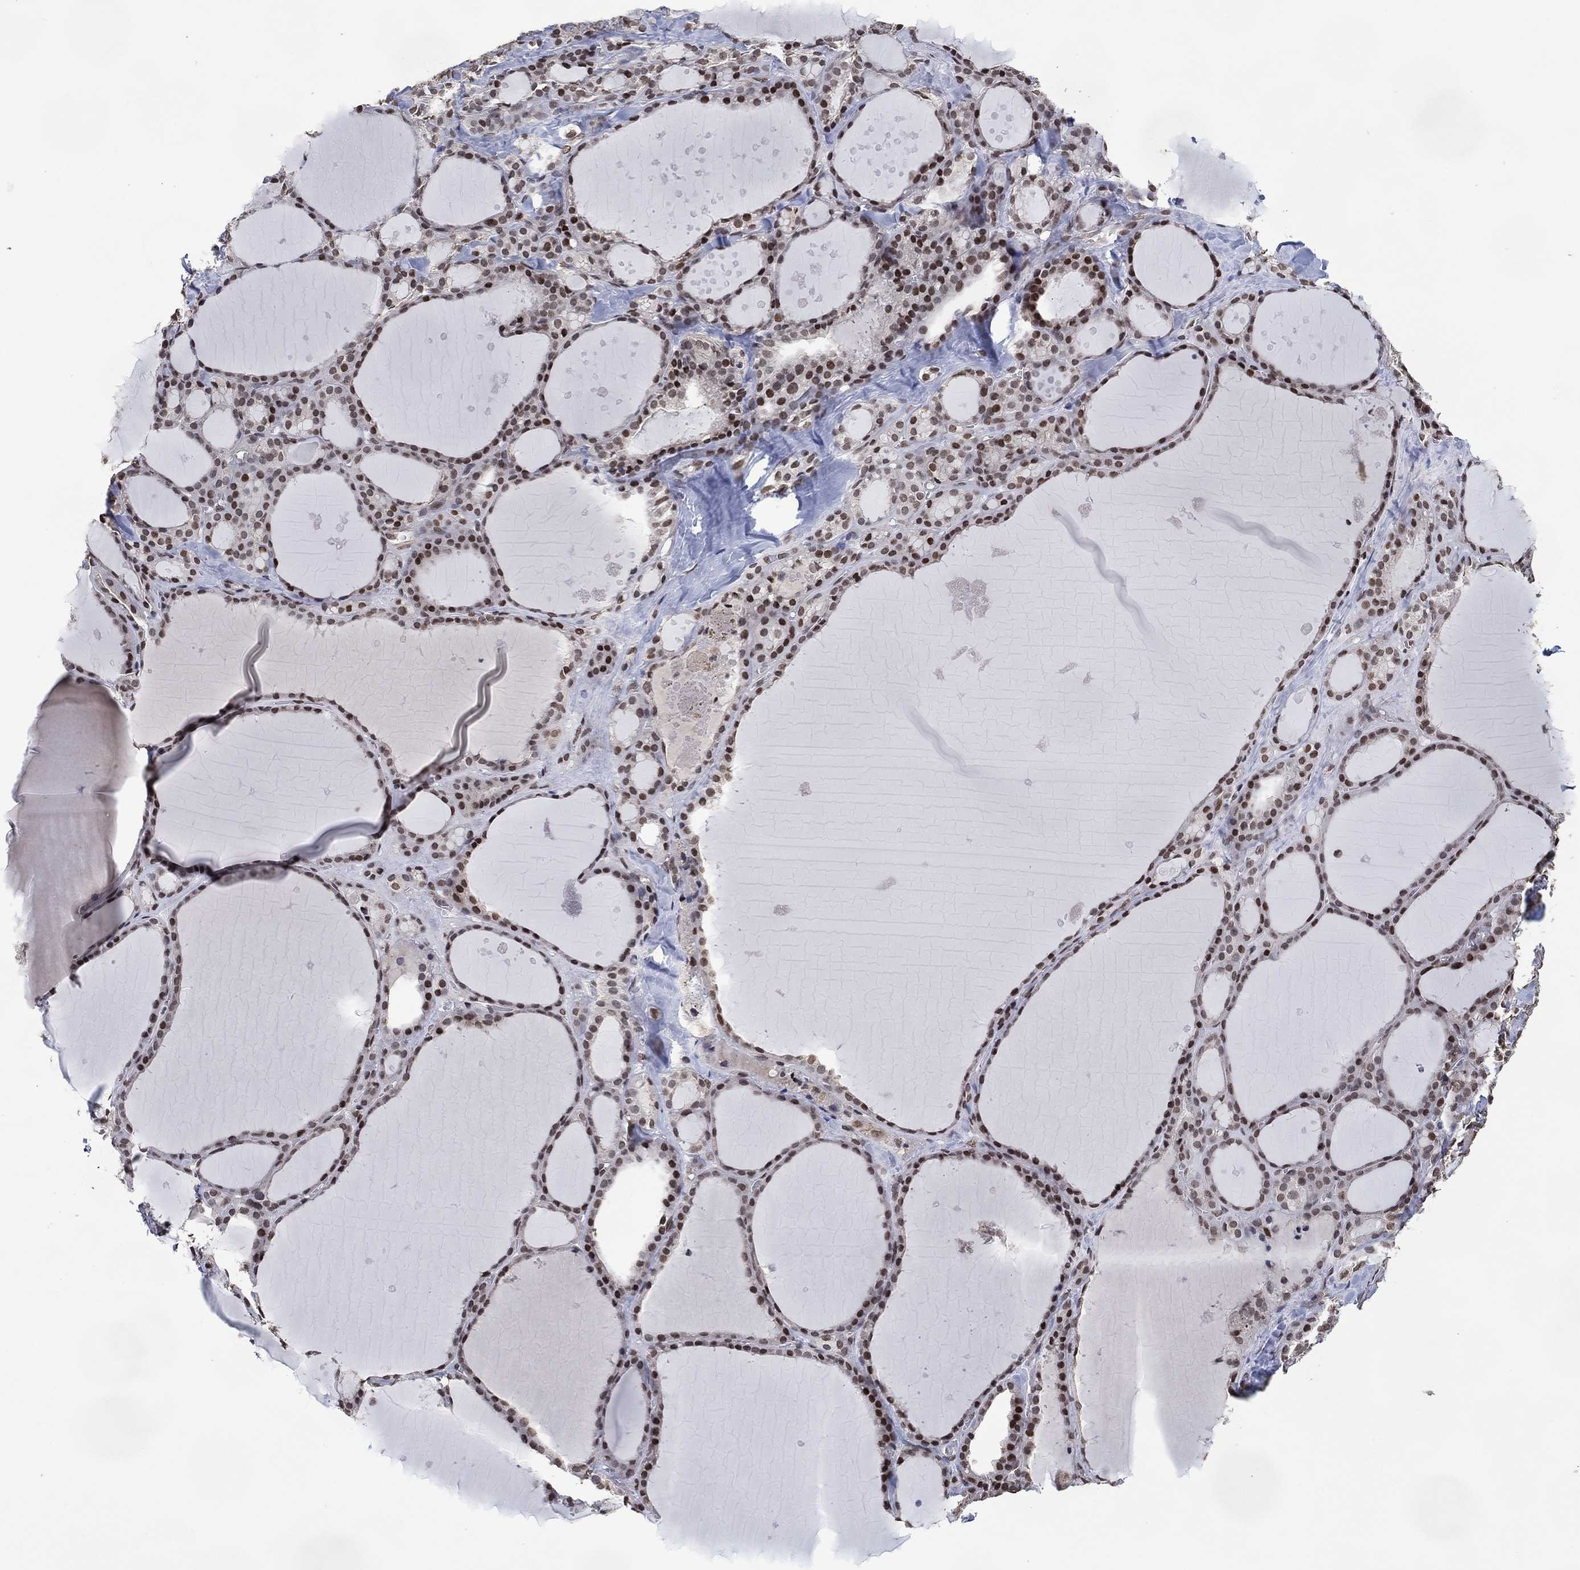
{"staining": {"intensity": "moderate", "quantity": "25%-75%", "location": "nuclear"}, "tissue": "thyroid gland", "cell_type": "Glandular cells", "image_type": "normal", "snomed": [{"axis": "morphology", "description": "Normal tissue, NOS"}, {"axis": "topography", "description": "Thyroid gland"}], "caption": "The photomicrograph demonstrates staining of benign thyroid gland, revealing moderate nuclear protein positivity (brown color) within glandular cells. (DAB (3,3'-diaminobenzidine) IHC with brightfield microscopy, high magnification).", "gene": "EHMT1", "patient": {"sex": "male", "age": 68}}